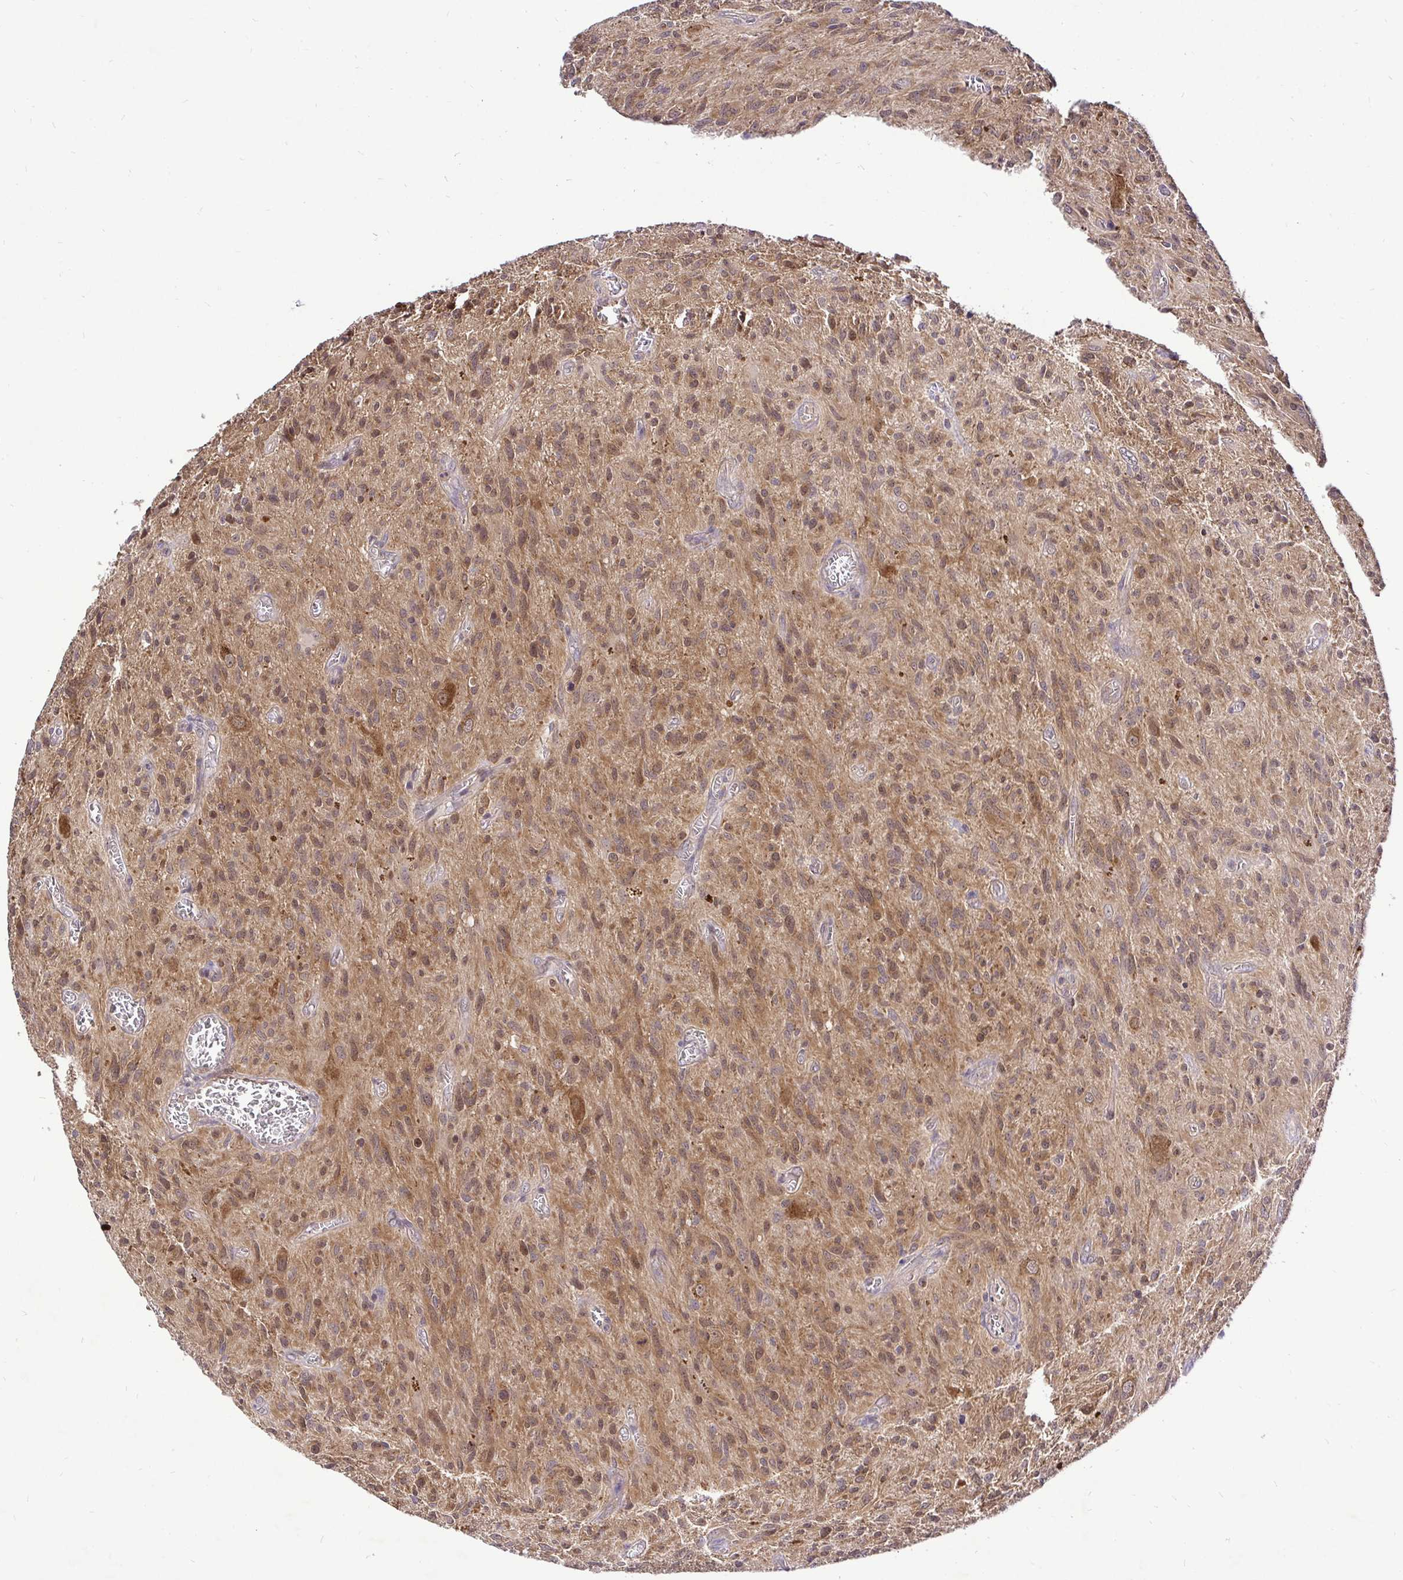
{"staining": {"intensity": "moderate", "quantity": ">75%", "location": "cytoplasmic/membranous,nuclear"}, "tissue": "glioma", "cell_type": "Tumor cells", "image_type": "cancer", "snomed": [{"axis": "morphology", "description": "Glioma, malignant, High grade"}, {"axis": "topography", "description": "Brain"}], "caption": "Brown immunohistochemical staining in glioma demonstrates moderate cytoplasmic/membranous and nuclear staining in approximately >75% of tumor cells.", "gene": "UBE2M", "patient": {"sex": "male", "age": 75}}